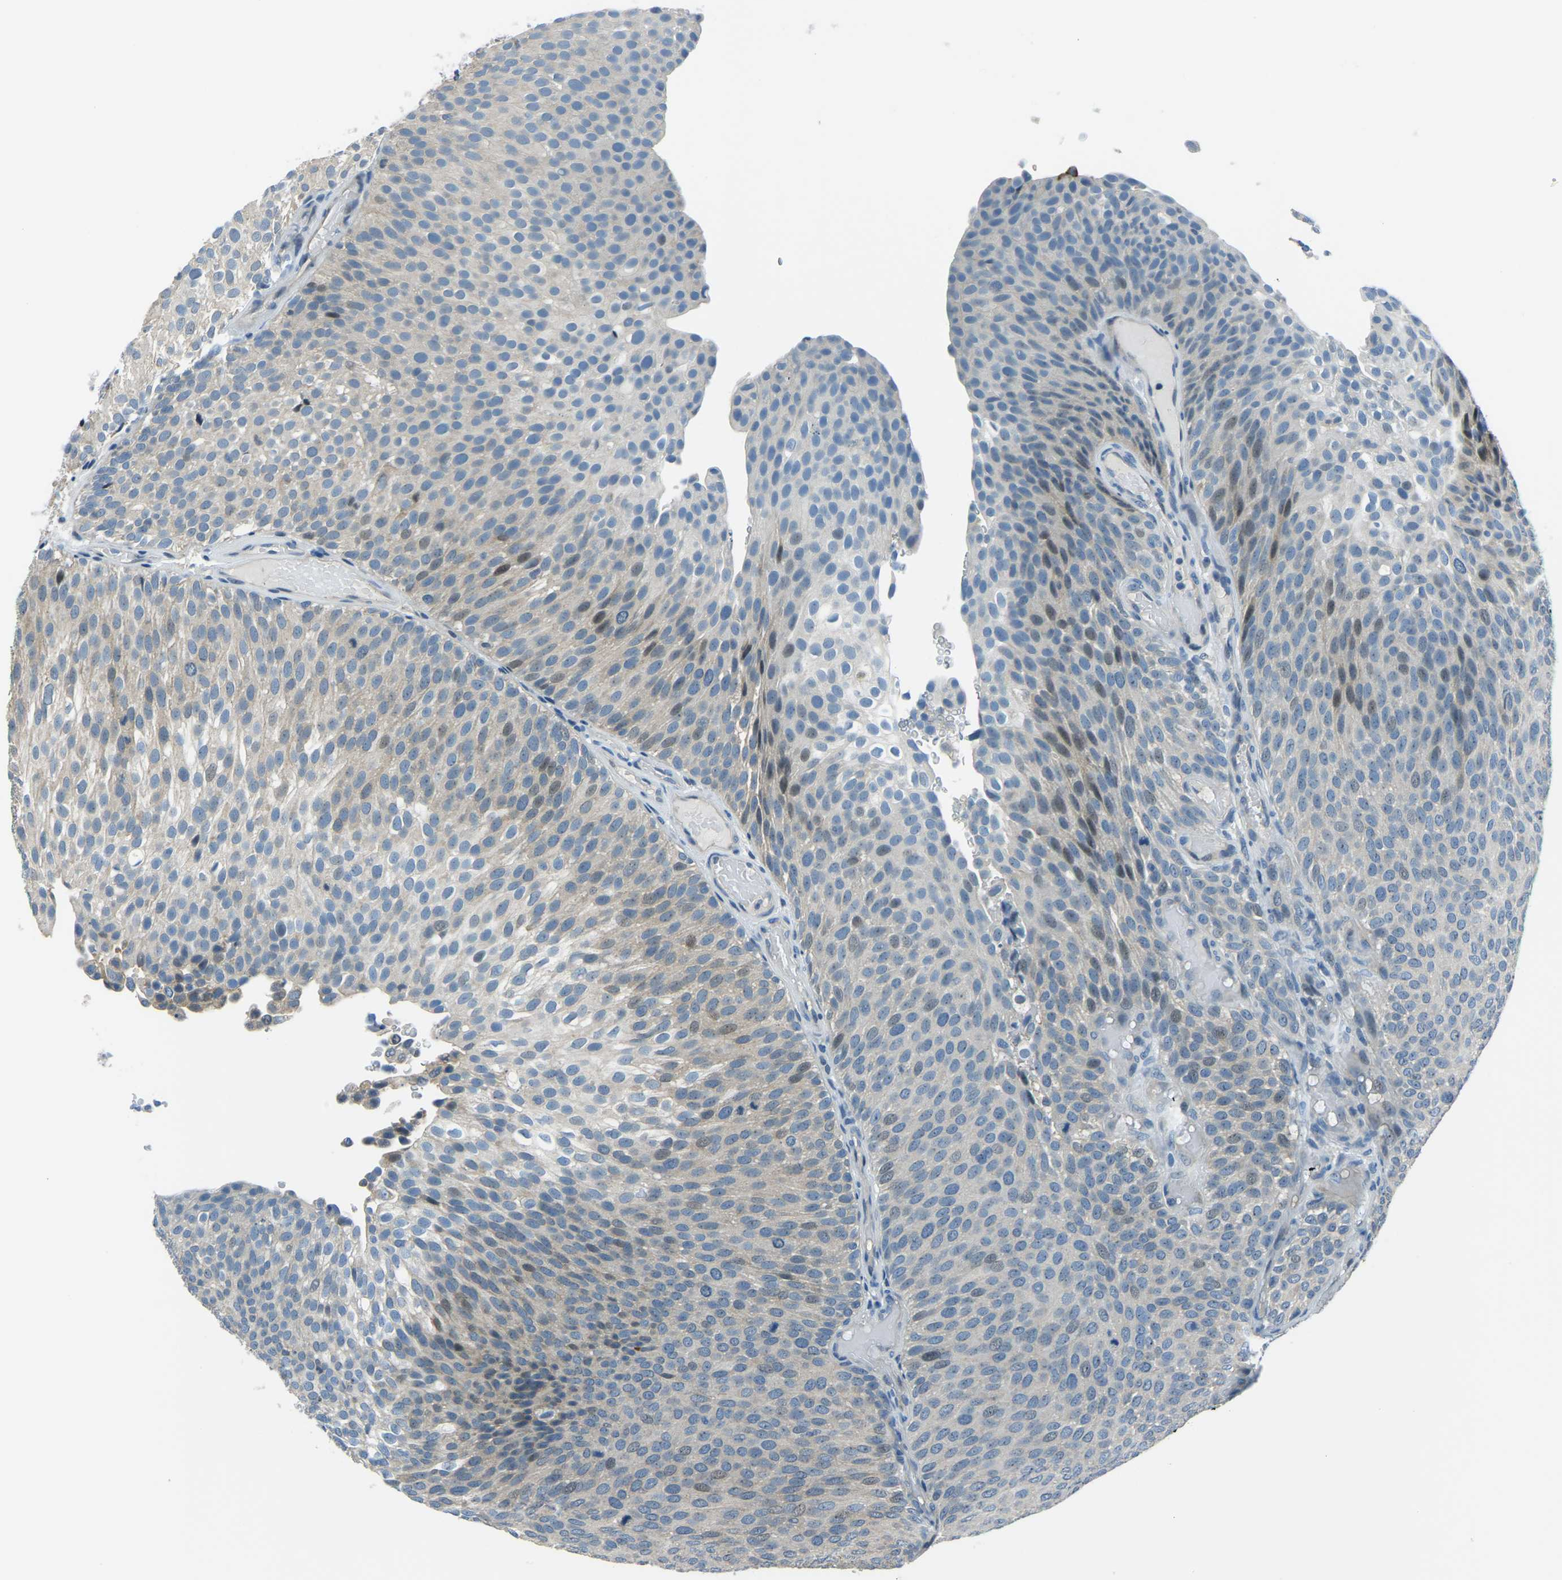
{"staining": {"intensity": "moderate", "quantity": "<25%", "location": "nuclear"}, "tissue": "urothelial cancer", "cell_type": "Tumor cells", "image_type": "cancer", "snomed": [{"axis": "morphology", "description": "Urothelial carcinoma, Low grade"}, {"axis": "topography", "description": "Urinary bladder"}], "caption": "A low amount of moderate nuclear staining is identified in approximately <25% of tumor cells in low-grade urothelial carcinoma tissue. The protein of interest is stained brown, and the nuclei are stained in blue (DAB (3,3'-diaminobenzidine) IHC with brightfield microscopy, high magnification).", "gene": "RRP1", "patient": {"sex": "male", "age": 78}}